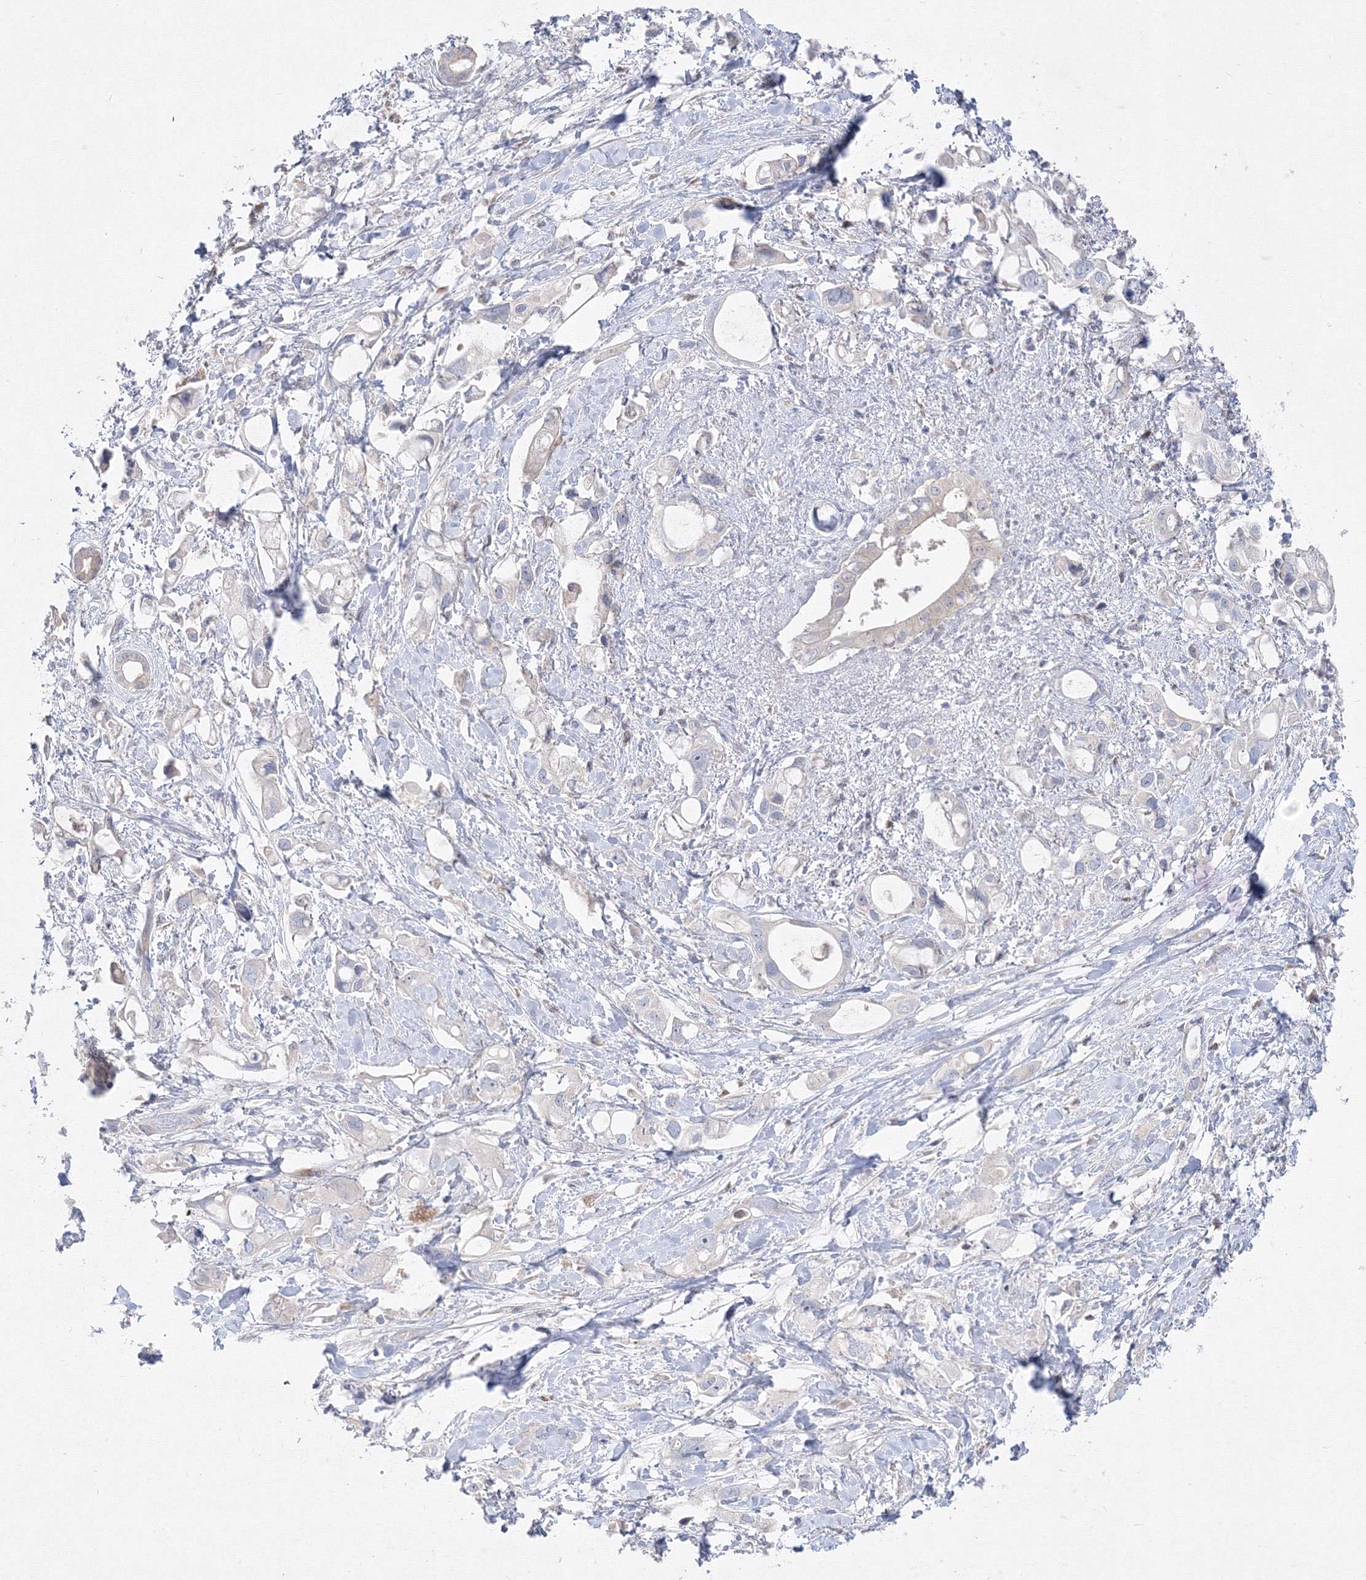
{"staining": {"intensity": "negative", "quantity": "none", "location": "none"}, "tissue": "pancreatic cancer", "cell_type": "Tumor cells", "image_type": "cancer", "snomed": [{"axis": "morphology", "description": "Adenocarcinoma, NOS"}, {"axis": "topography", "description": "Pancreas"}], "caption": "This is an IHC histopathology image of human pancreatic cancer (adenocarcinoma). There is no expression in tumor cells.", "gene": "FBXL8", "patient": {"sex": "female", "age": 56}}